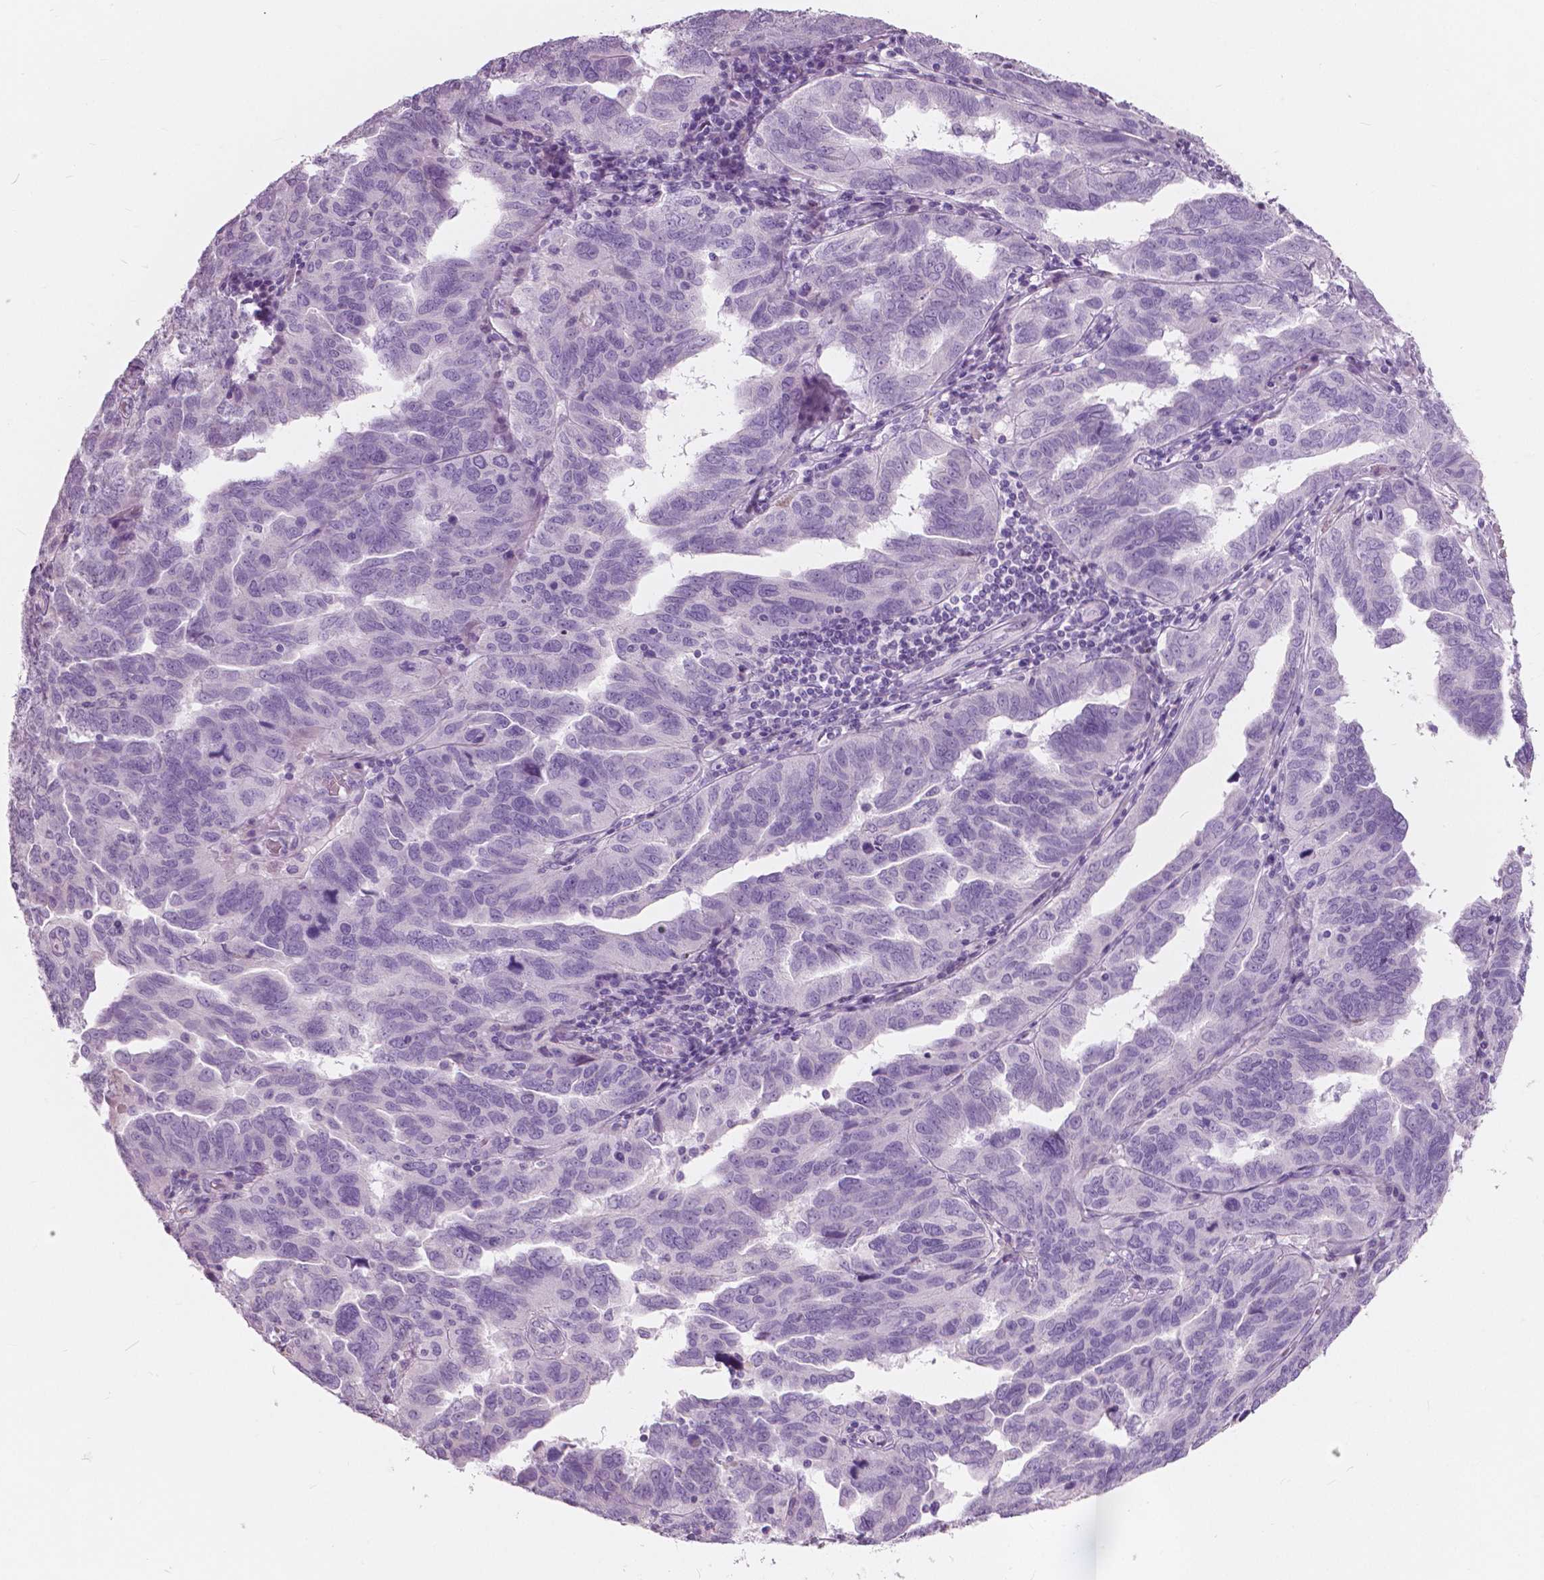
{"staining": {"intensity": "negative", "quantity": "none", "location": "none"}, "tissue": "ovarian cancer", "cell_type": "Tumor cells", "image_type": "cancer", "snomed": [{"axis": "morphology", "description": "Cystadenocarcinoma, serous, NOS"}, {"axis": "topography", "description": "Ovary"}], "caption": "Ovarian cancer (serous cystadenocarcinoma) was stained to show a protein in brown. There is no significant expression in tumor cells. The staining is performed using DAB brown chromogen with nuclei counter-stained in using hematoxylin.", "gene": "CXCR2", "patient": {"sex": "female", "age": 64}}